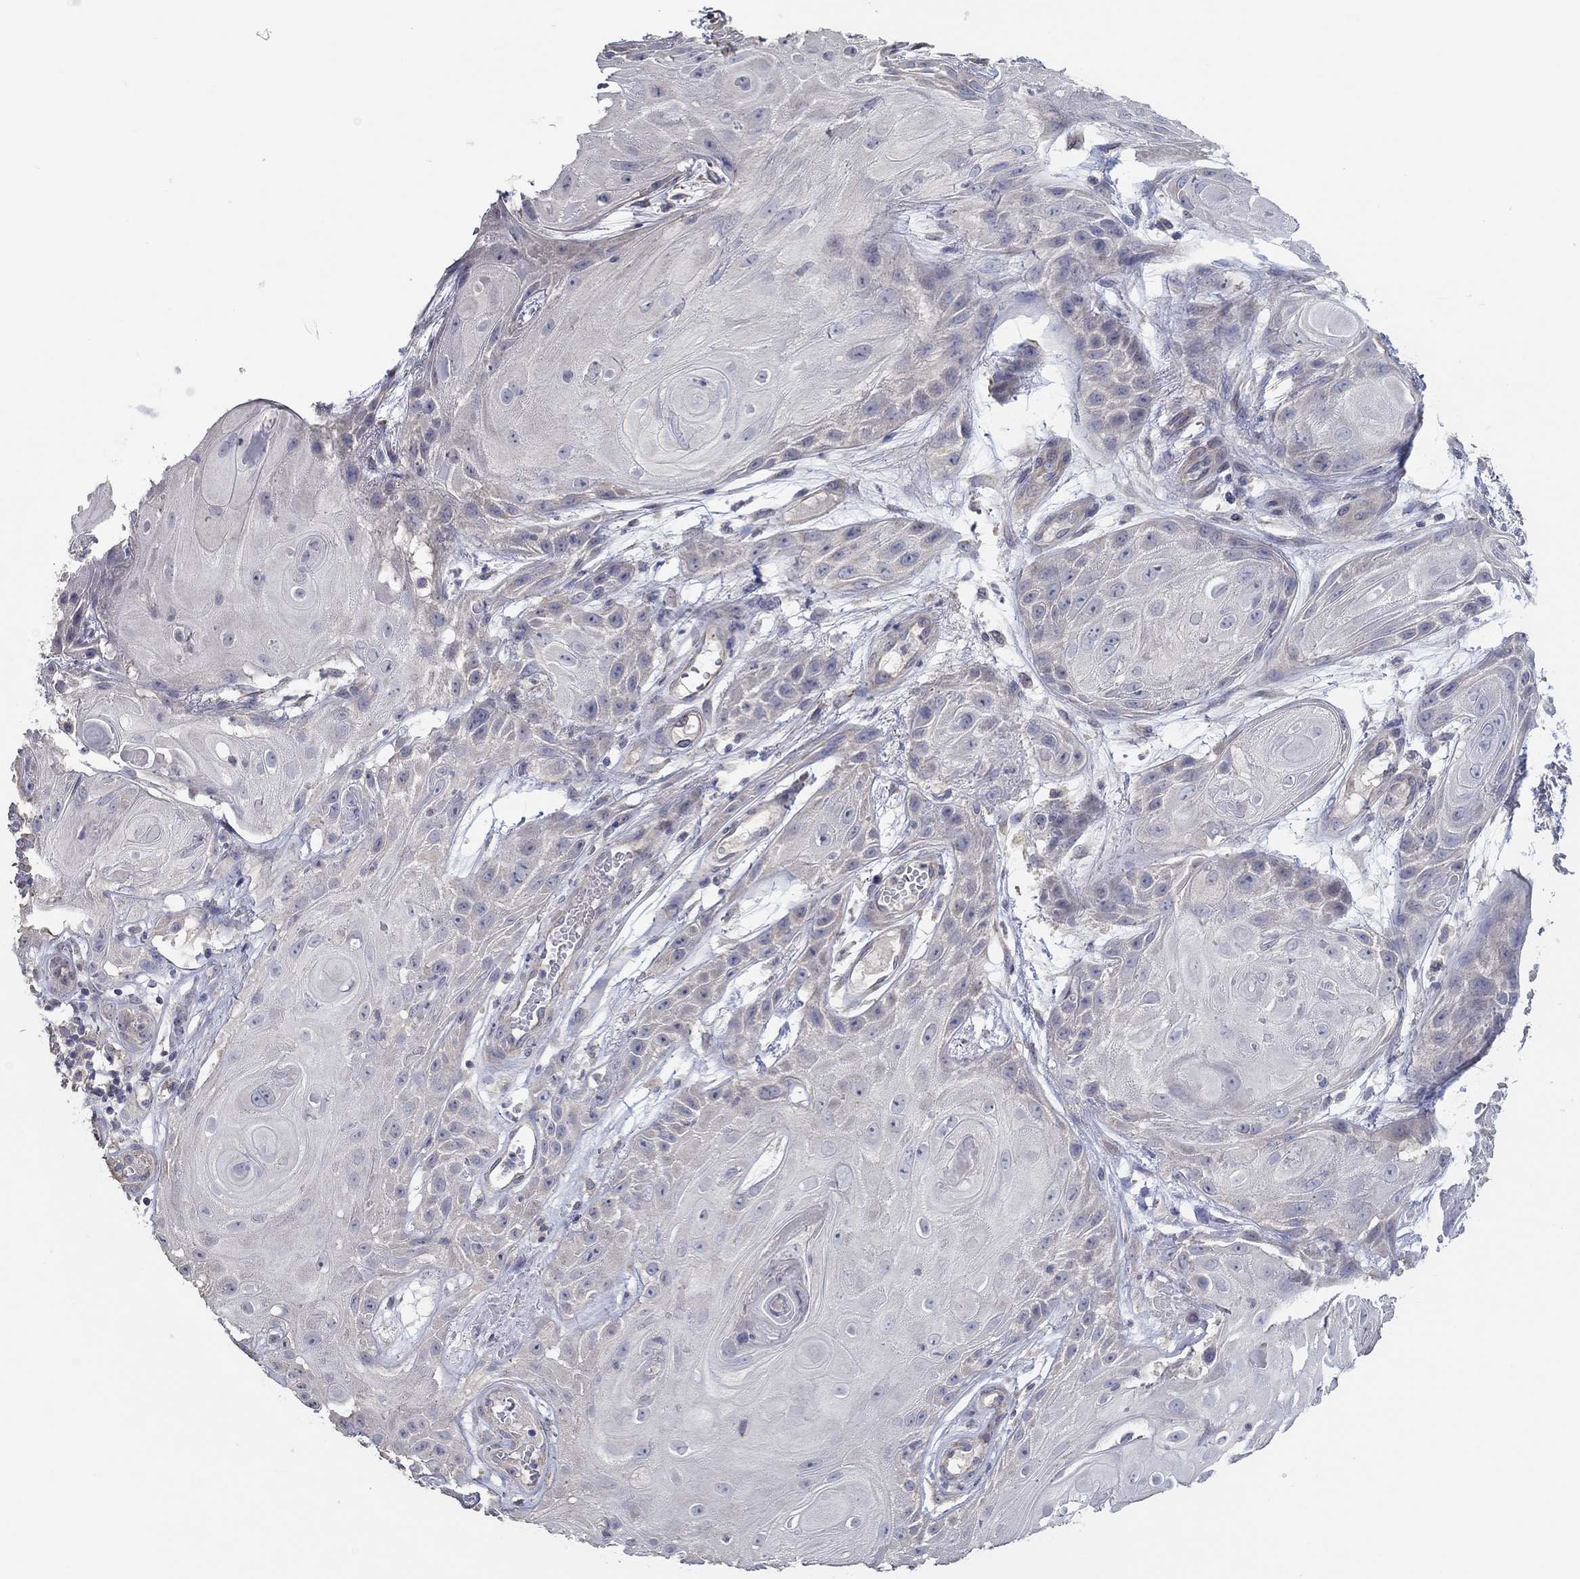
{"staining": {"intensity": "negative", "quantity": "none", "location": "none"}, "tissue": "skin cancer", "cell_type": "Tumor cells", "image_type": "cancer", "snomed": [{"axis": "morphology", "description": "Squamous cell carcinoma, NOS"}, {"axis": "topography", "description": "Skin"}], "caption": "Skin squamous cell carcinoma was stained to show a protein in brown. There is no significant positivity in tumor cells.", "gene": "DOCK3", "patient": {"sex": "male", "age": 62}}